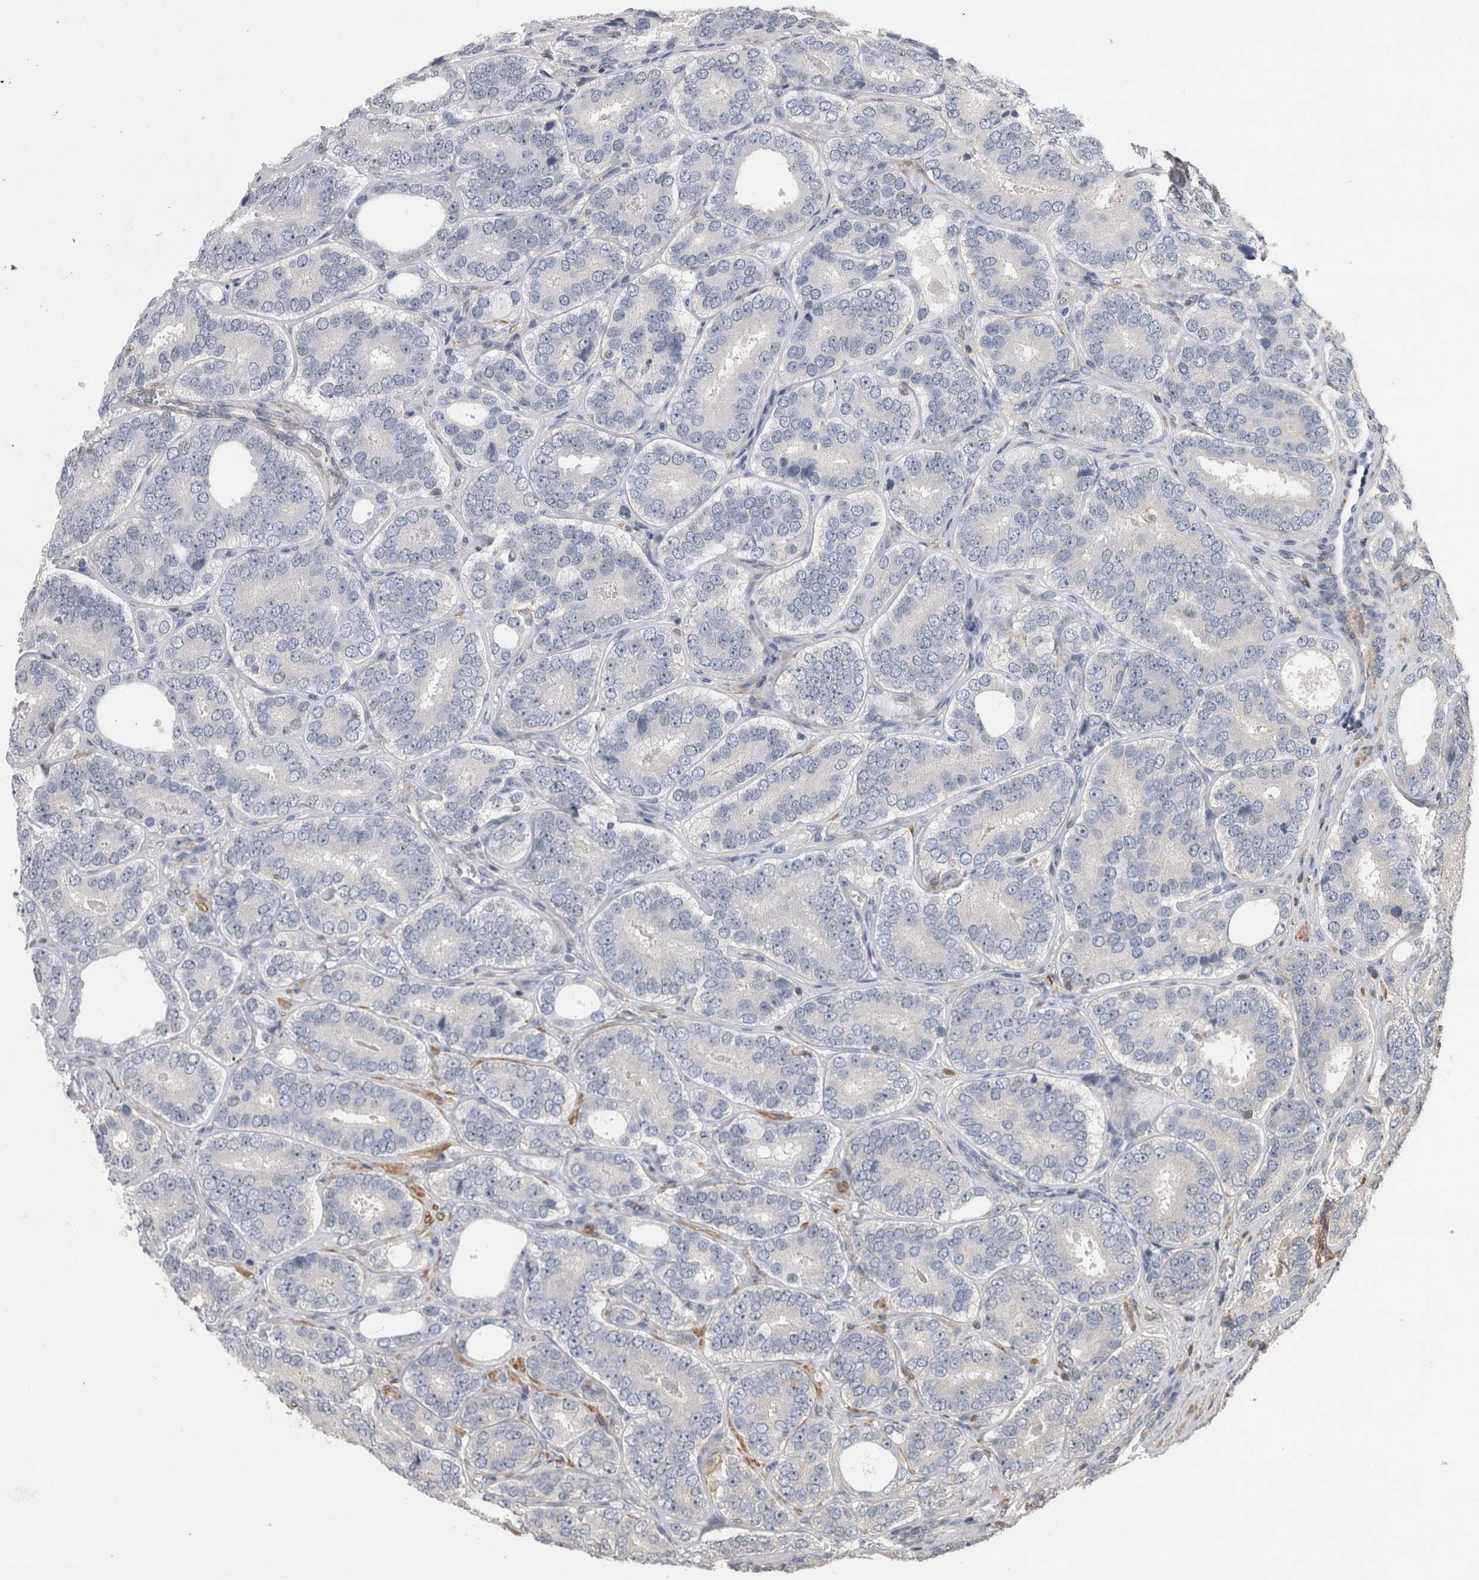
{"staining": {"intensity": "negative", "quantity": "none", "location": "none"}, "tissue": "prostate cancer", "cell_type": "Tumor cells", "image_type": "cancer", "snomed": [{"axis": "morphology", "description": "Adenocarcinoma, High grade"}, {"axis": "topography", "description": "Prostate"}], "caption": "Immunohistochemical staining of prostate cancer (adenocarcinoma (high-grade)) displays no significant positivity in tumor cells.", "gene": "SPATA48", "patient": {"sex": "male", "age": 56}}